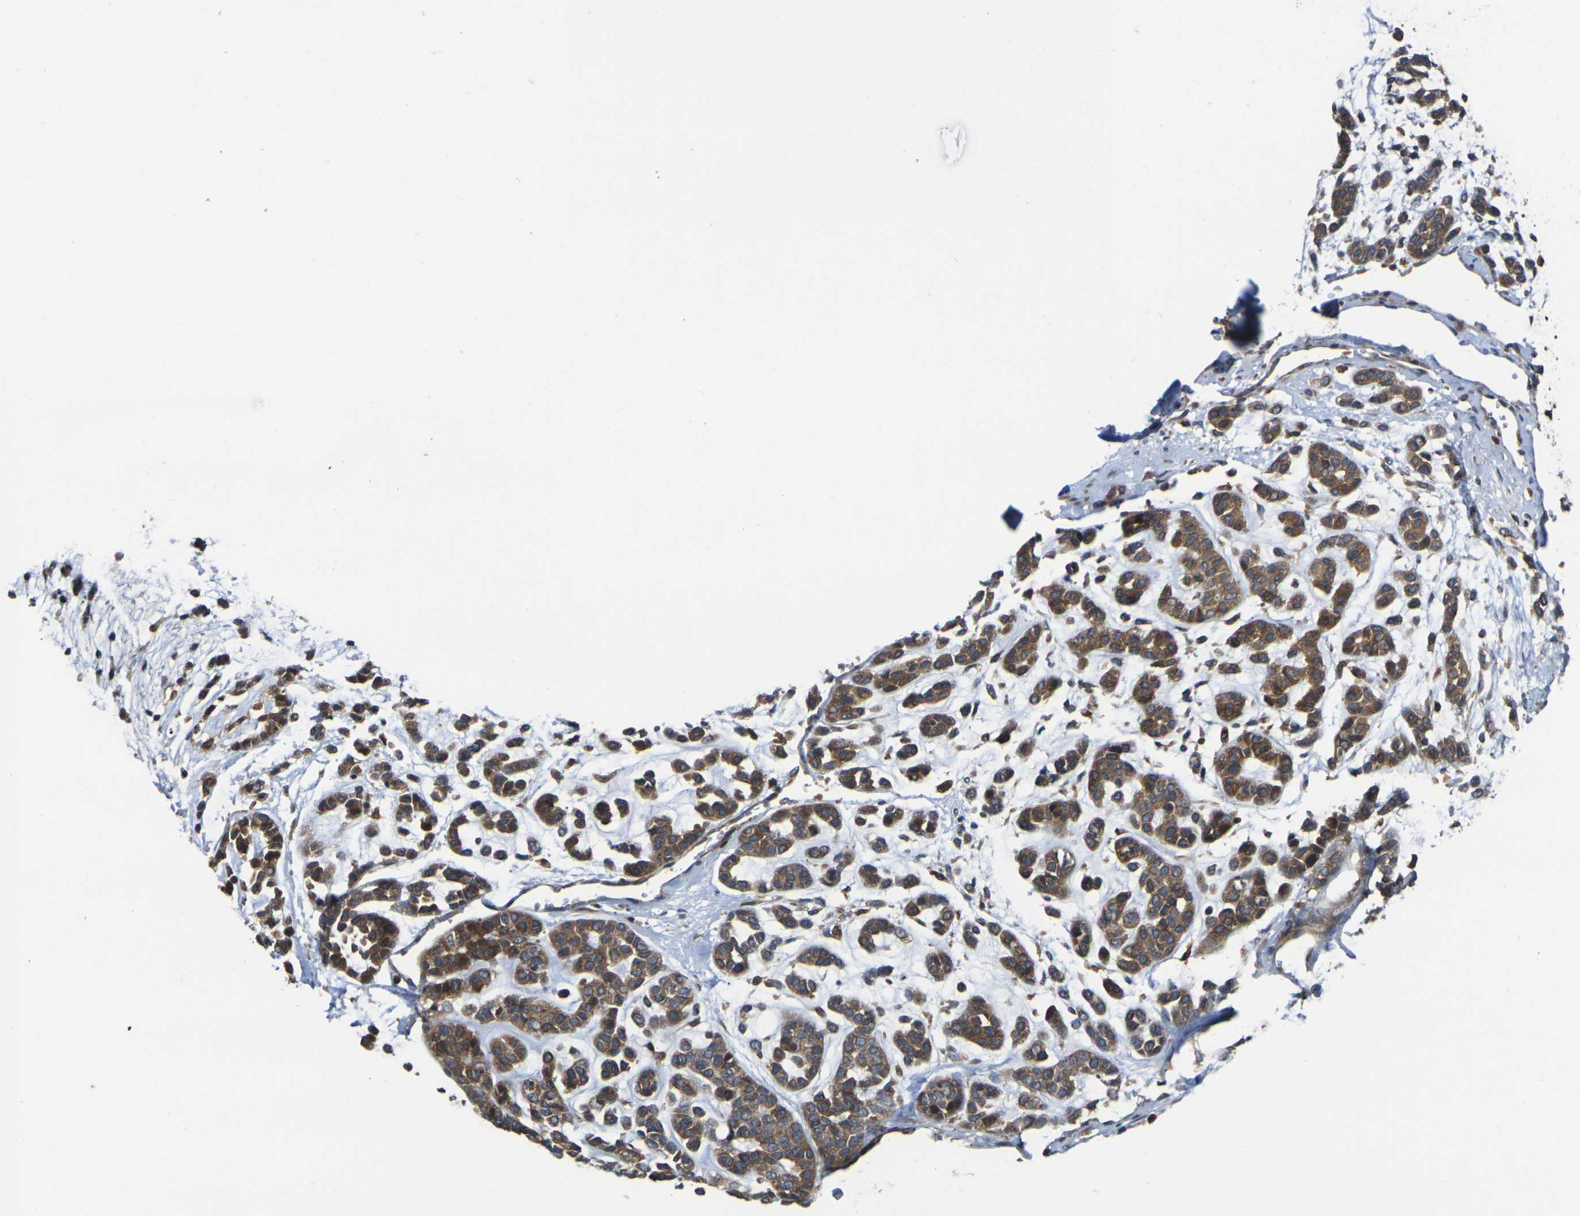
{"staining": {"intensity": "strong", "quantity": ">75%", "location": "cytoplasmic/membranous"}, "tissue": "head and neck cancer", "cell_type": "Tumor cells", "image_type": "cancer", "snomed": [{"axis": "morphology", "description": "Adenocarcinoma, NOS"}, {"axis": "morphology", "description": "Adenoma, NOS"}, {"axis": "topography", "description": "Head-Neck"}], "caption": "IHC histopathology image of human head and neck cancer stained for a protein (brown), which shows high levels of strong cytoplasmic/membranous positivity in about >75% of tumor cells.", "gene": "FZD1", "patient": {"sex": "female", "age": 55}}